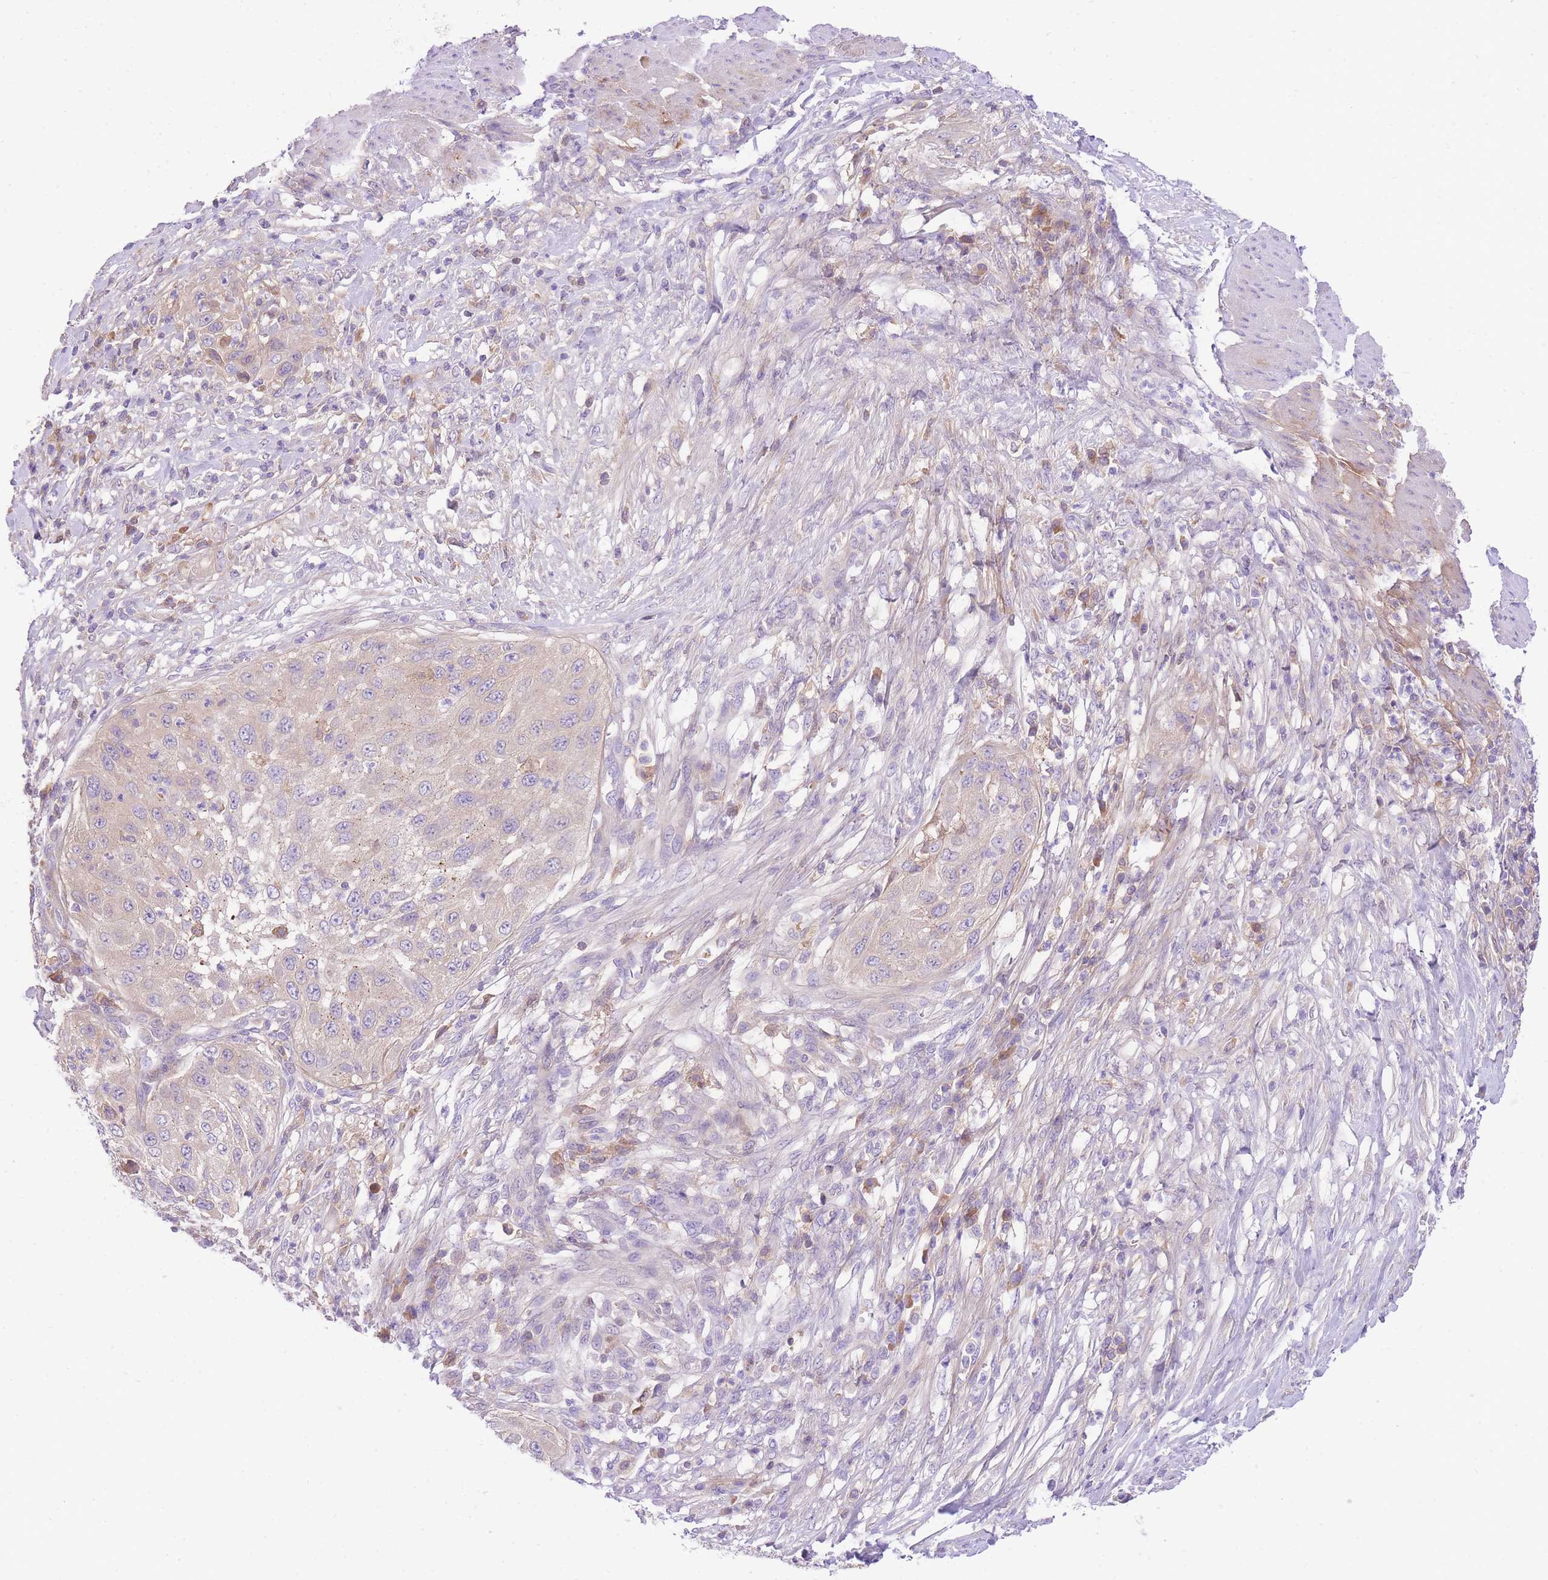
{"staining": {"intensity": "negative", "quantity": "none", "location": "none"}, "tissue": "cervical cancer", "cell_type": "Tumor cells", "image_type": "cancer", "snomed": [{"axis": "morphology", "description": "Squamous cell carcinoma, NOS"}, {"axis": "topography", "description": "Cervix"}], "caption": "Tumor cells are negative for protein expression in human cervical squamous cell carcinoma.", "gene": "LIPH", "patient": {"sex": "female", "age": 42}}